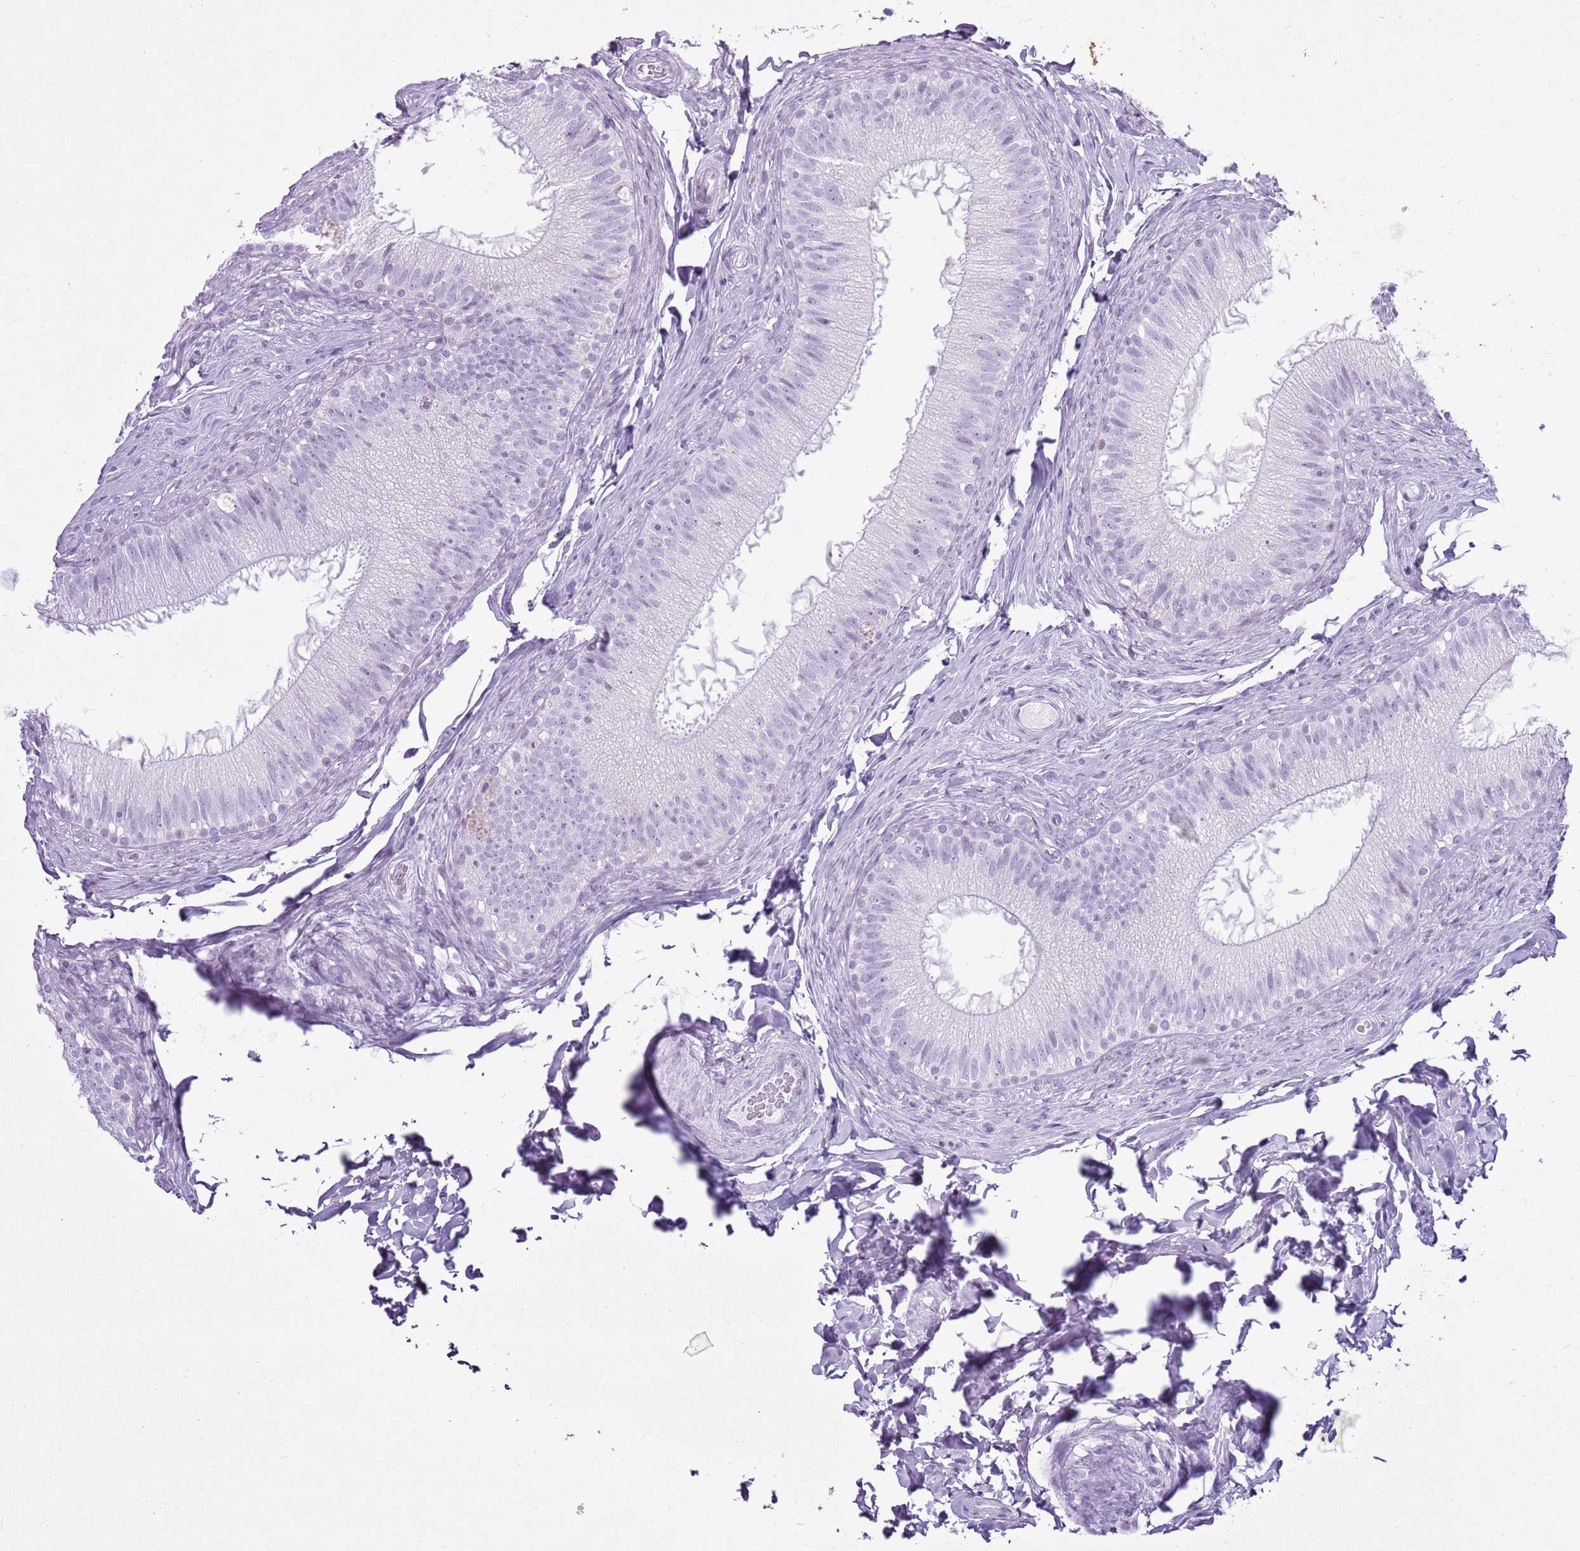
{"staining": {"intensity": "negative", "quantity": "none", "location": "none"}, "tissue": "epididymis", "cell_type": "Glandular cells", "image_type": "normal", "snomed": [{"axis": "morphology", "description": "Normal tissue, NOS"}, {"axis": "topography", "description": "Epididymis"}], "caption": "Glandular cells show no significant expression in unremarkable epididymis.", "gene": "ASIP", "patient": {"sex": "male", "age": 49}}